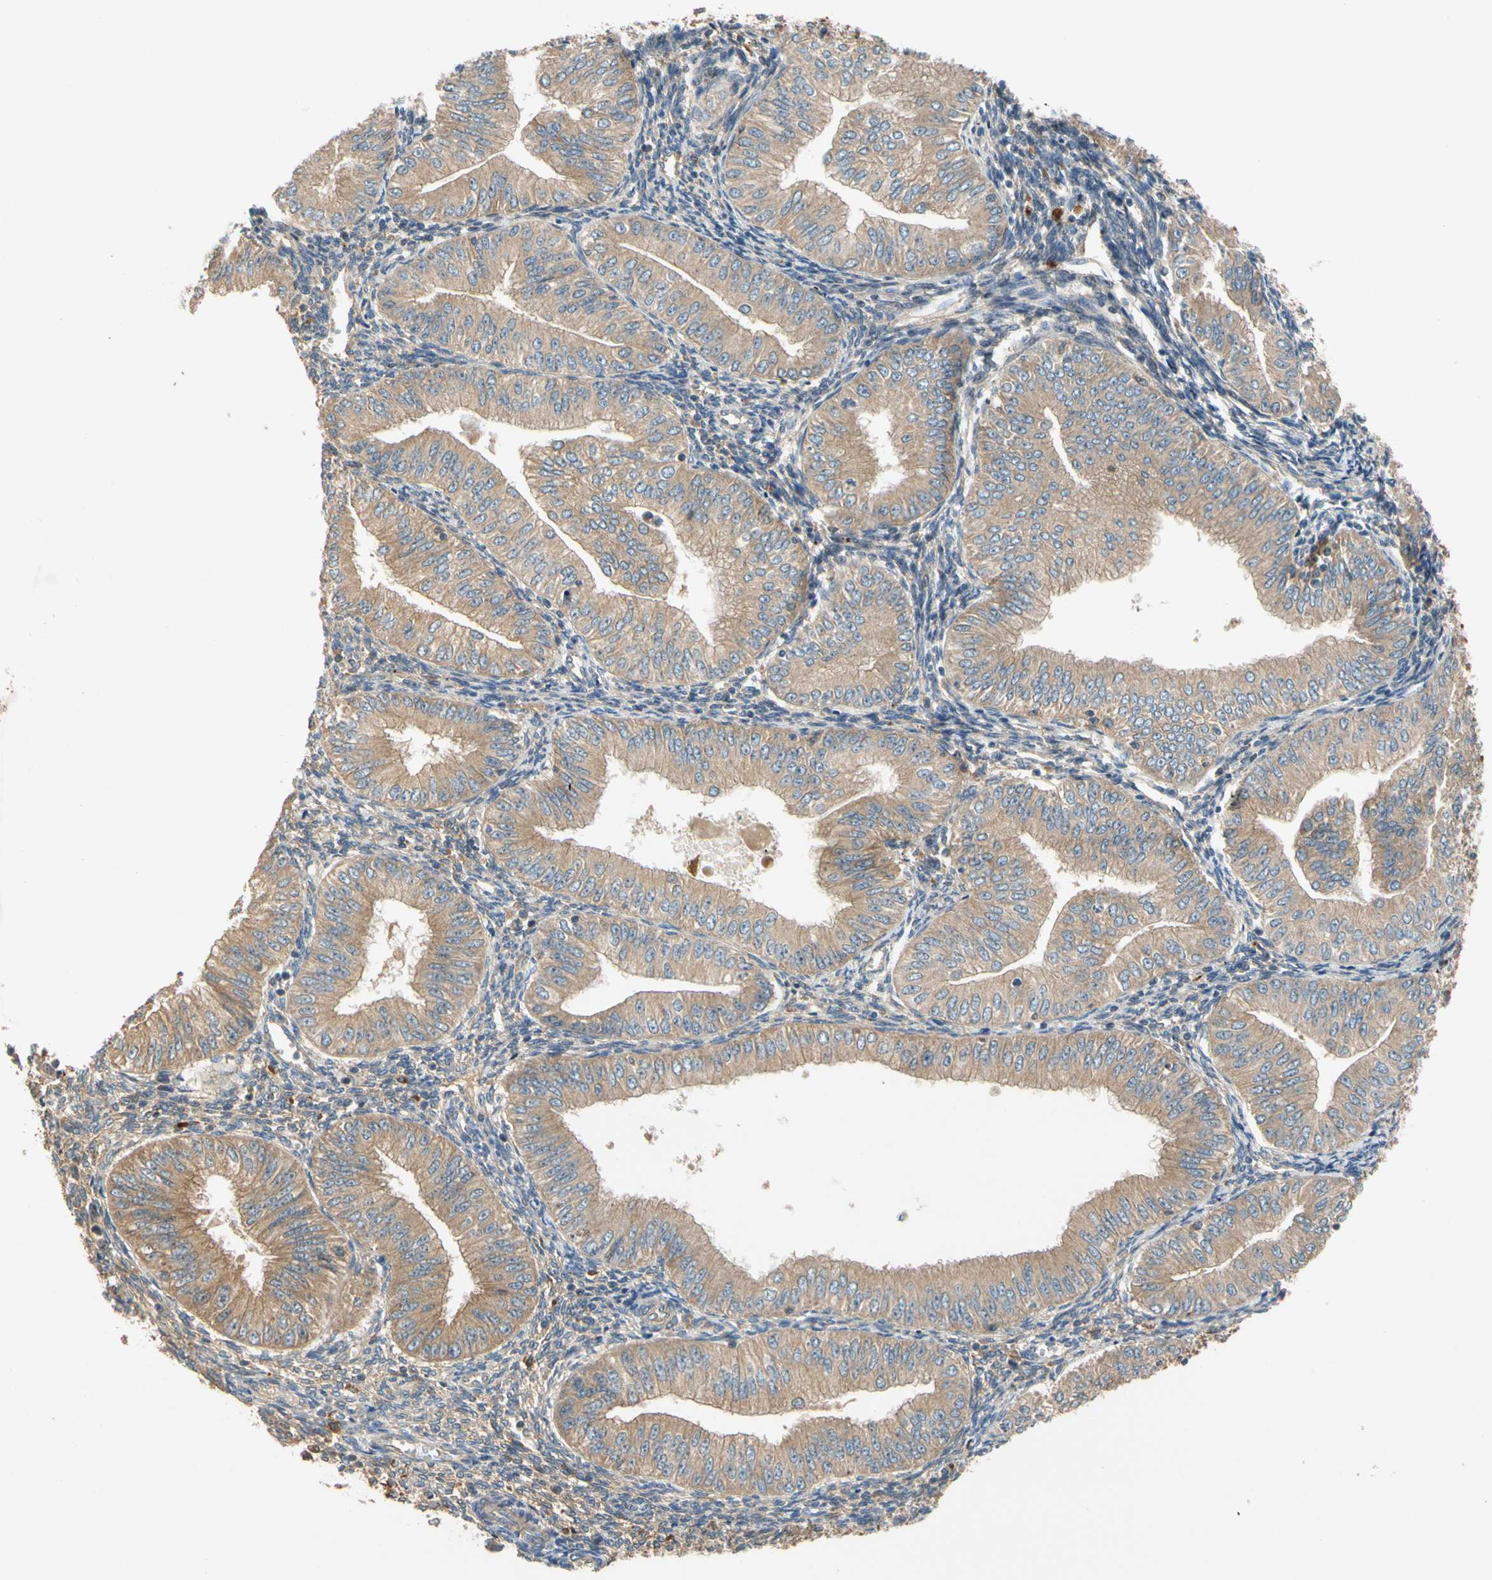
{"staining": {"intensity": "moderate", "quantity": ">75%", "location": "cytoplasmic/membranous"}, "tissue": "endometrial cancer", "cell_type": "Tumor cells", "image_type": "cancer", "snomed": [{"axis": "morphology", "description": "Normal tissue, NOS"}, {"axis": "morphology", "description": "Adenocarcinoma, NOS"}, {"axis": "topography", "description": "Endometrium"}], "caption": "Moderate cytoplasmic/membranous staining is present in about >75% of tumor cells in endometrial adenocarcinoma.", "gene": "USP46", "patient": {"sex": "female", "age": 53}}